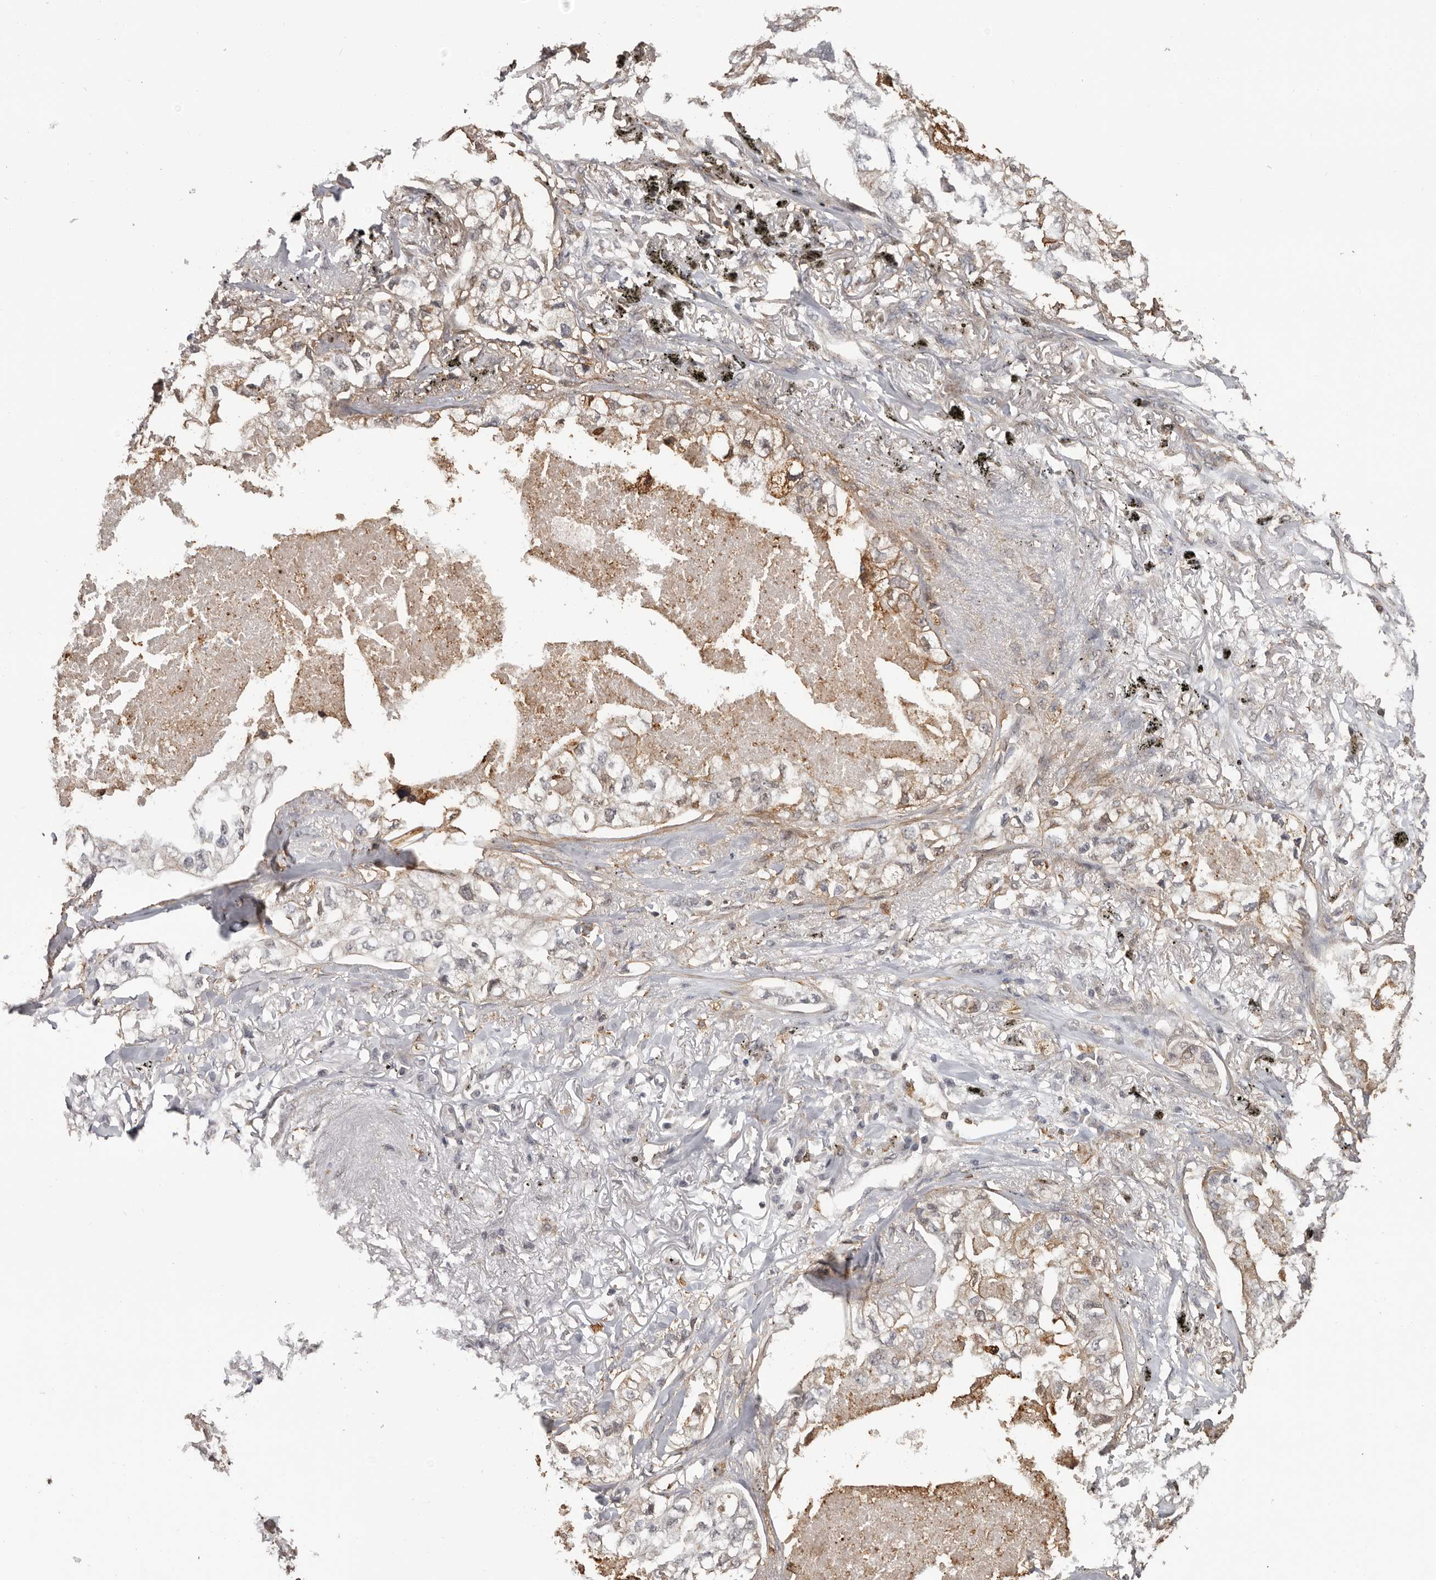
{"staining": {"intensity": "weak", "quantity": "25%-75%", "location": "cytoplasmic/membranous"}, "tissue": "lung cancer", "cell_type": "Tumor cells", "image_type": "cancer", "snomed": [{"axis": "morphology", "description": "Adenocarcinoma, NOS"}, {"axis": "topography", "description": "Lung"}], "caption": "Immunohistochemistry (IHC) of human lung adenocarcinoma displays low levels of weak cytoplasmic/membranous expression in approximately 25%-75% of tumor cells.", "gene": "PRR12", "patient": {"sex": "male", "age": 65}}